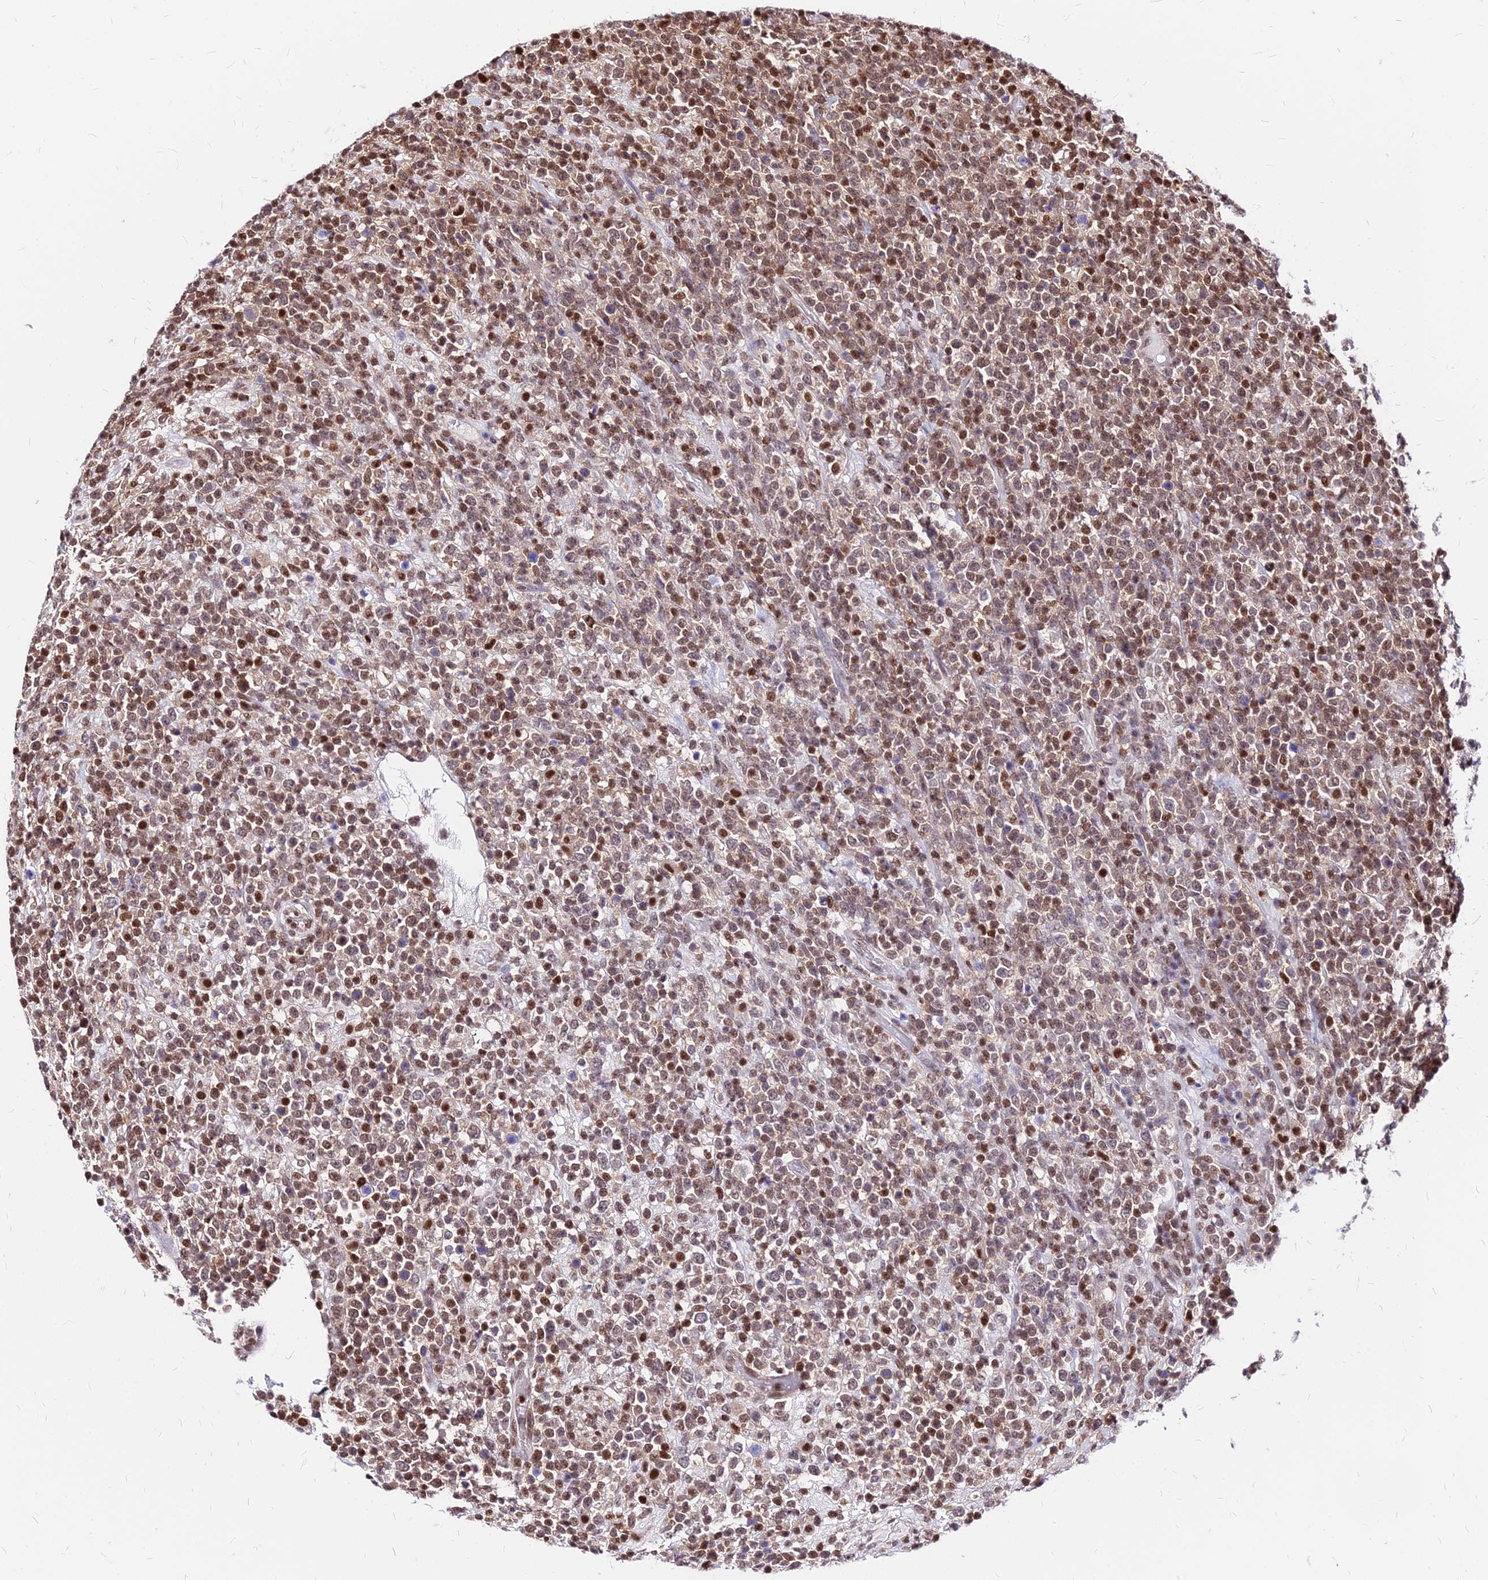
{"staining": {"intensity": "moderate", "quantity": ">75%", "location": "nuclear"}, "tissue": "lymphoma", "cell_type": "Tumor cells", "image_type": "cancer", "snomed": [{"axis": "morphology", "description": "Malignant lymphoma, non-Hodgkin's type, High grade"}, {"axis": "topography", "description": "Colon"}], "caption": "Malignant lymphoma, non-Hodgkin's type (high-grade) stained with a protein marker displays moderate staining in tumor cells.", "gene": "PAXX", "patient": {"sex": "female", "age": 53}}